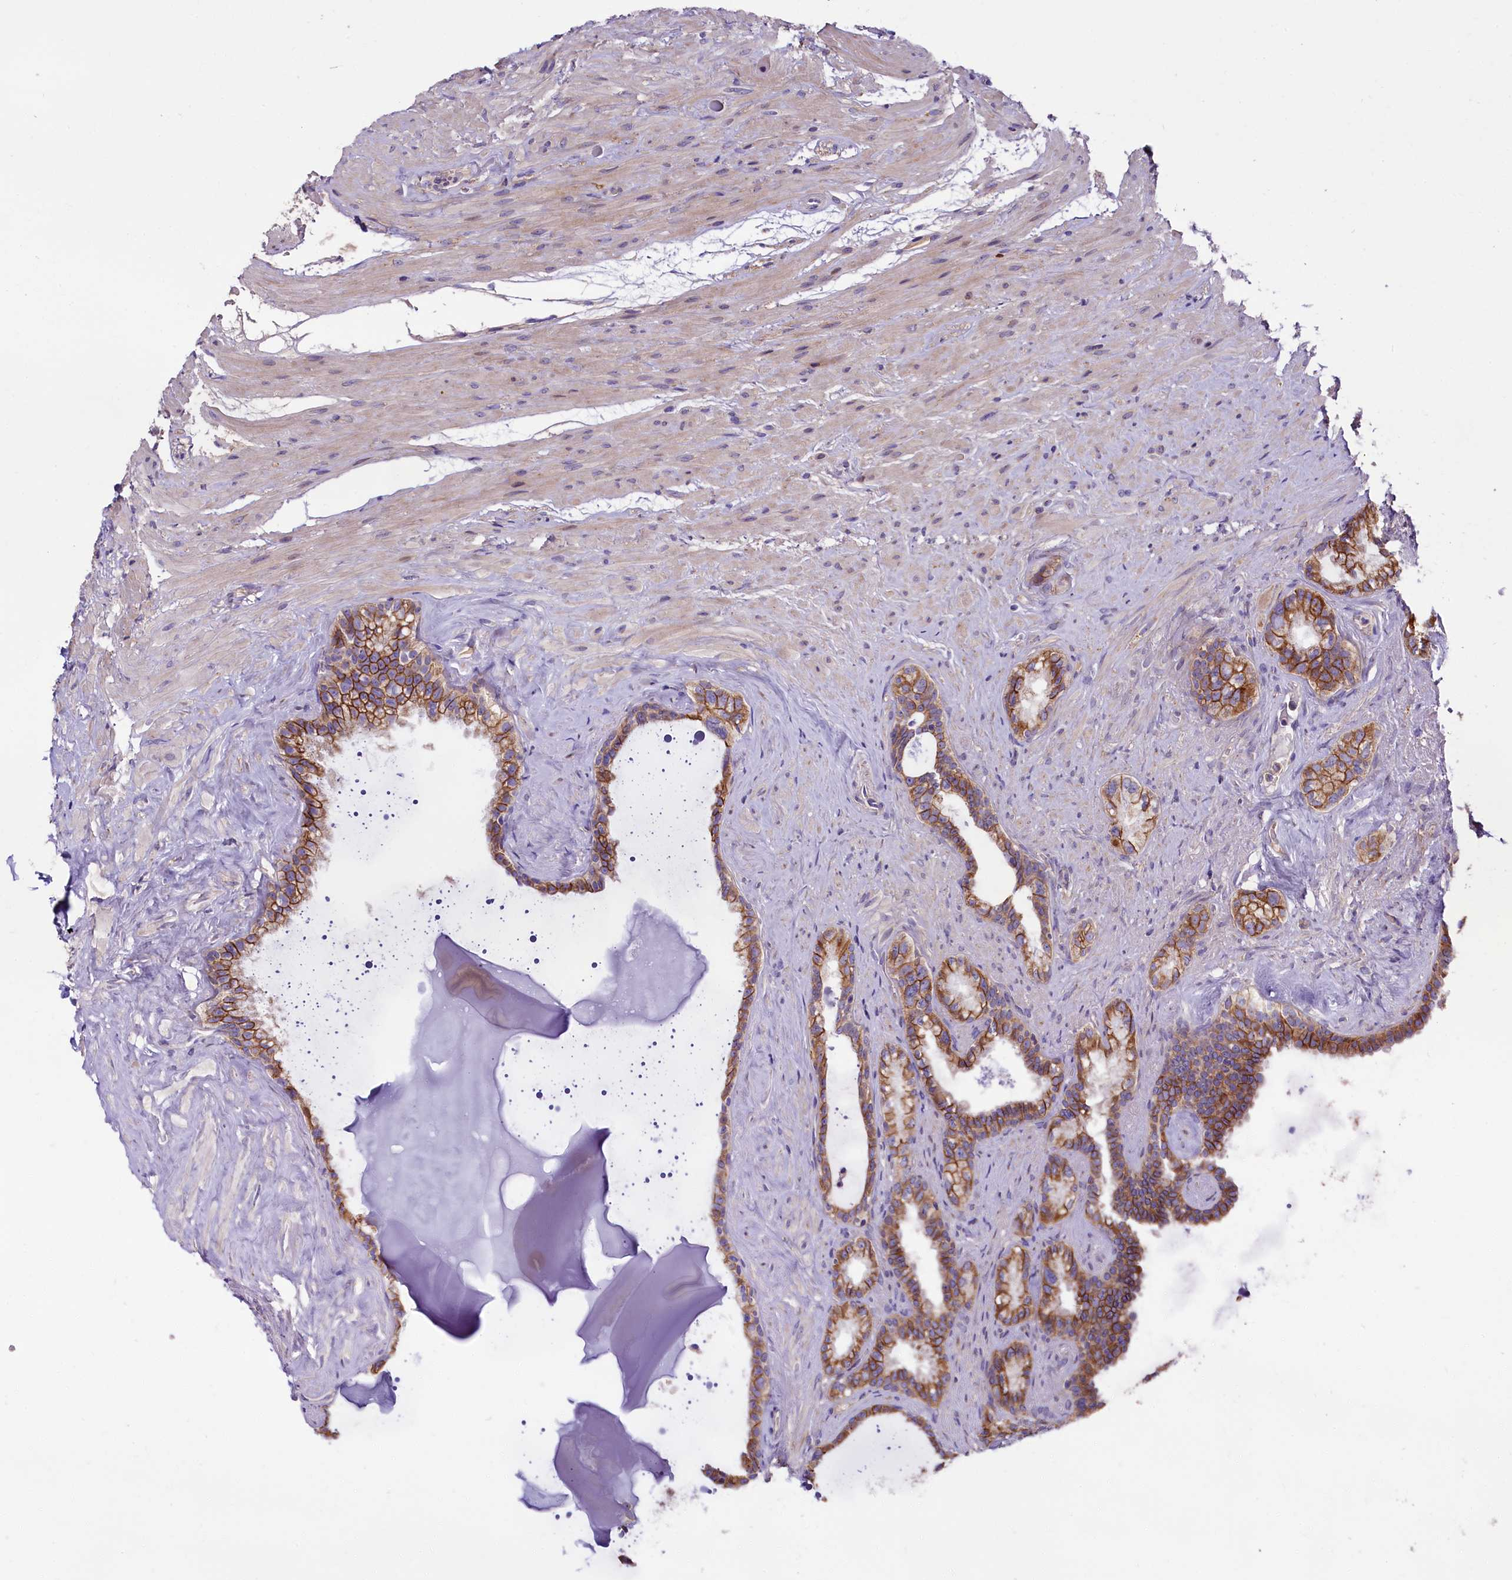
{"staining": {"intensity": "strong", "quantity": ">75%", "location": "cytoplasmic/membranous"}, "tissue": "seminal vesicle", "cell_type": "Glandular cells", "image_type": "normal", "snomed": [{"axis": "morphology", "description": "Normal tissue, NOS"}, {"axis": "topography", "description": "Prostate"}, {"axis": "topography", "description": "Seminal veicle"}], "caption": "Human seminal vesicle stained with a brown dye exhibits strong cytoplasmic/membranous positive positivity in about >75% of glandular cells.", "gene": "ZSWIM1", "patient": {"sex": "male", "age": 79}}